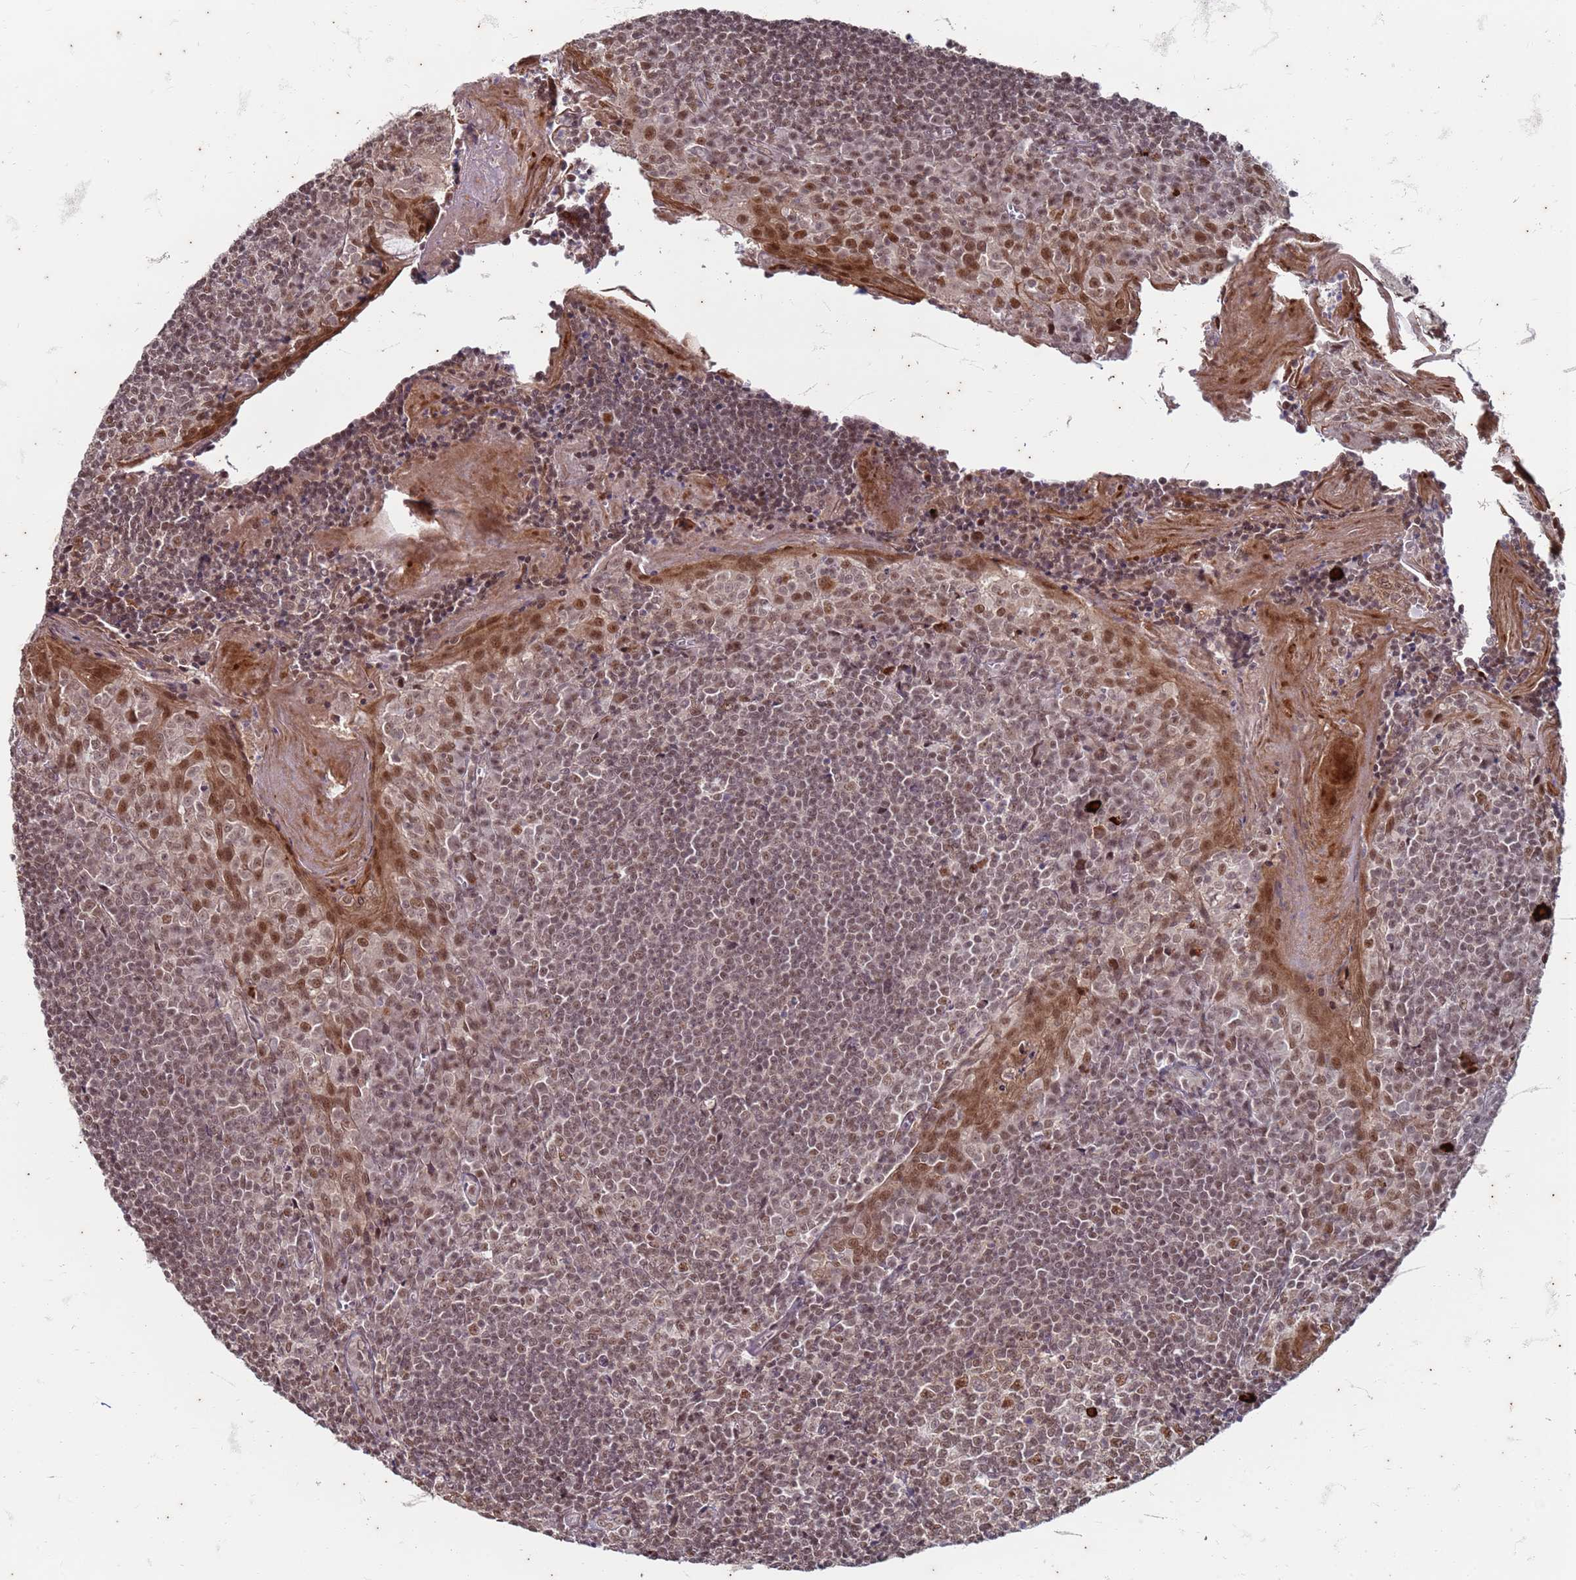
{"staining": {"intensity": "moderate", "quantity": "25%-75%", "location": "nuclear"}, "tissue": "tonsil", "cell_type": "Germinal center cells", "image_type": "normal", "snomed": [{"axis": "morphology", "description": "Normal tissue, NOS"}, {"axis": "topography", "description": "Tonsil"}], "caption": "This is a histology image of immunohistochemistry staining of unremarkable tonsil, which shows moderate expression in the nuclear of germinal center cells.", "gene": "TRMT6", "patient": {"sex": "male", "age": 27}}